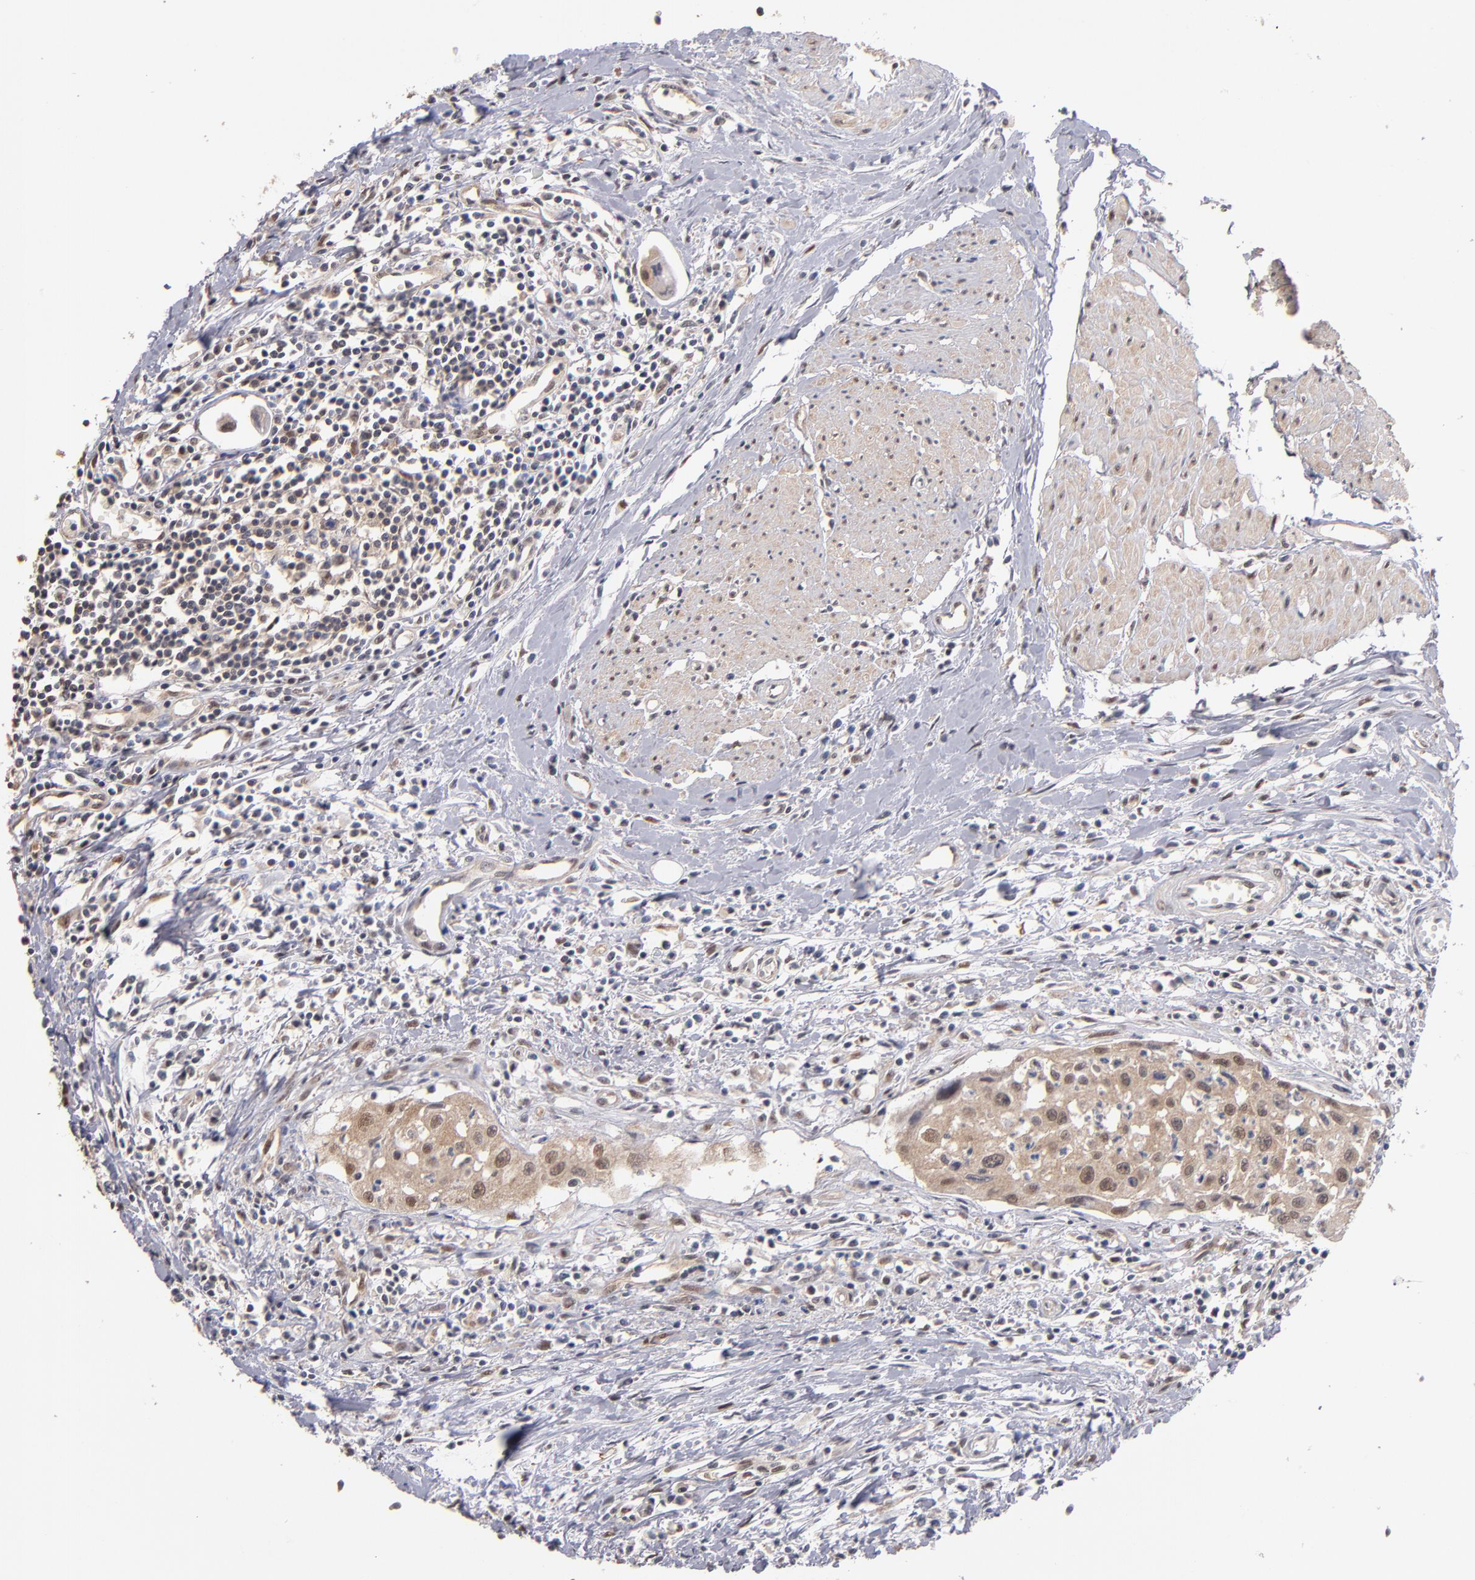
{"staining": {"intensity": "weak", "quantity": ">75%", "location": "cytoplasmic/membranous,nuclear"}, "tissue": "urothelial cancer", "cell_type": "Tumor cells", "image_type": "cancer", "snomed": [{"axis": "morphology", "description": "Urothelial carcinoma, High grade"}, {"axis": "topography", "description": "Urinary bladder"}], "caption": "This micrograph displays immunohistochemistry (IHC) staining of urothelial cancer, with low weak cytoplasmic/membranous and nuclear positivity in about >75% of tumor cells.", "gene": "PSMD10", "patient": {"sex": "male", "age": 66}}